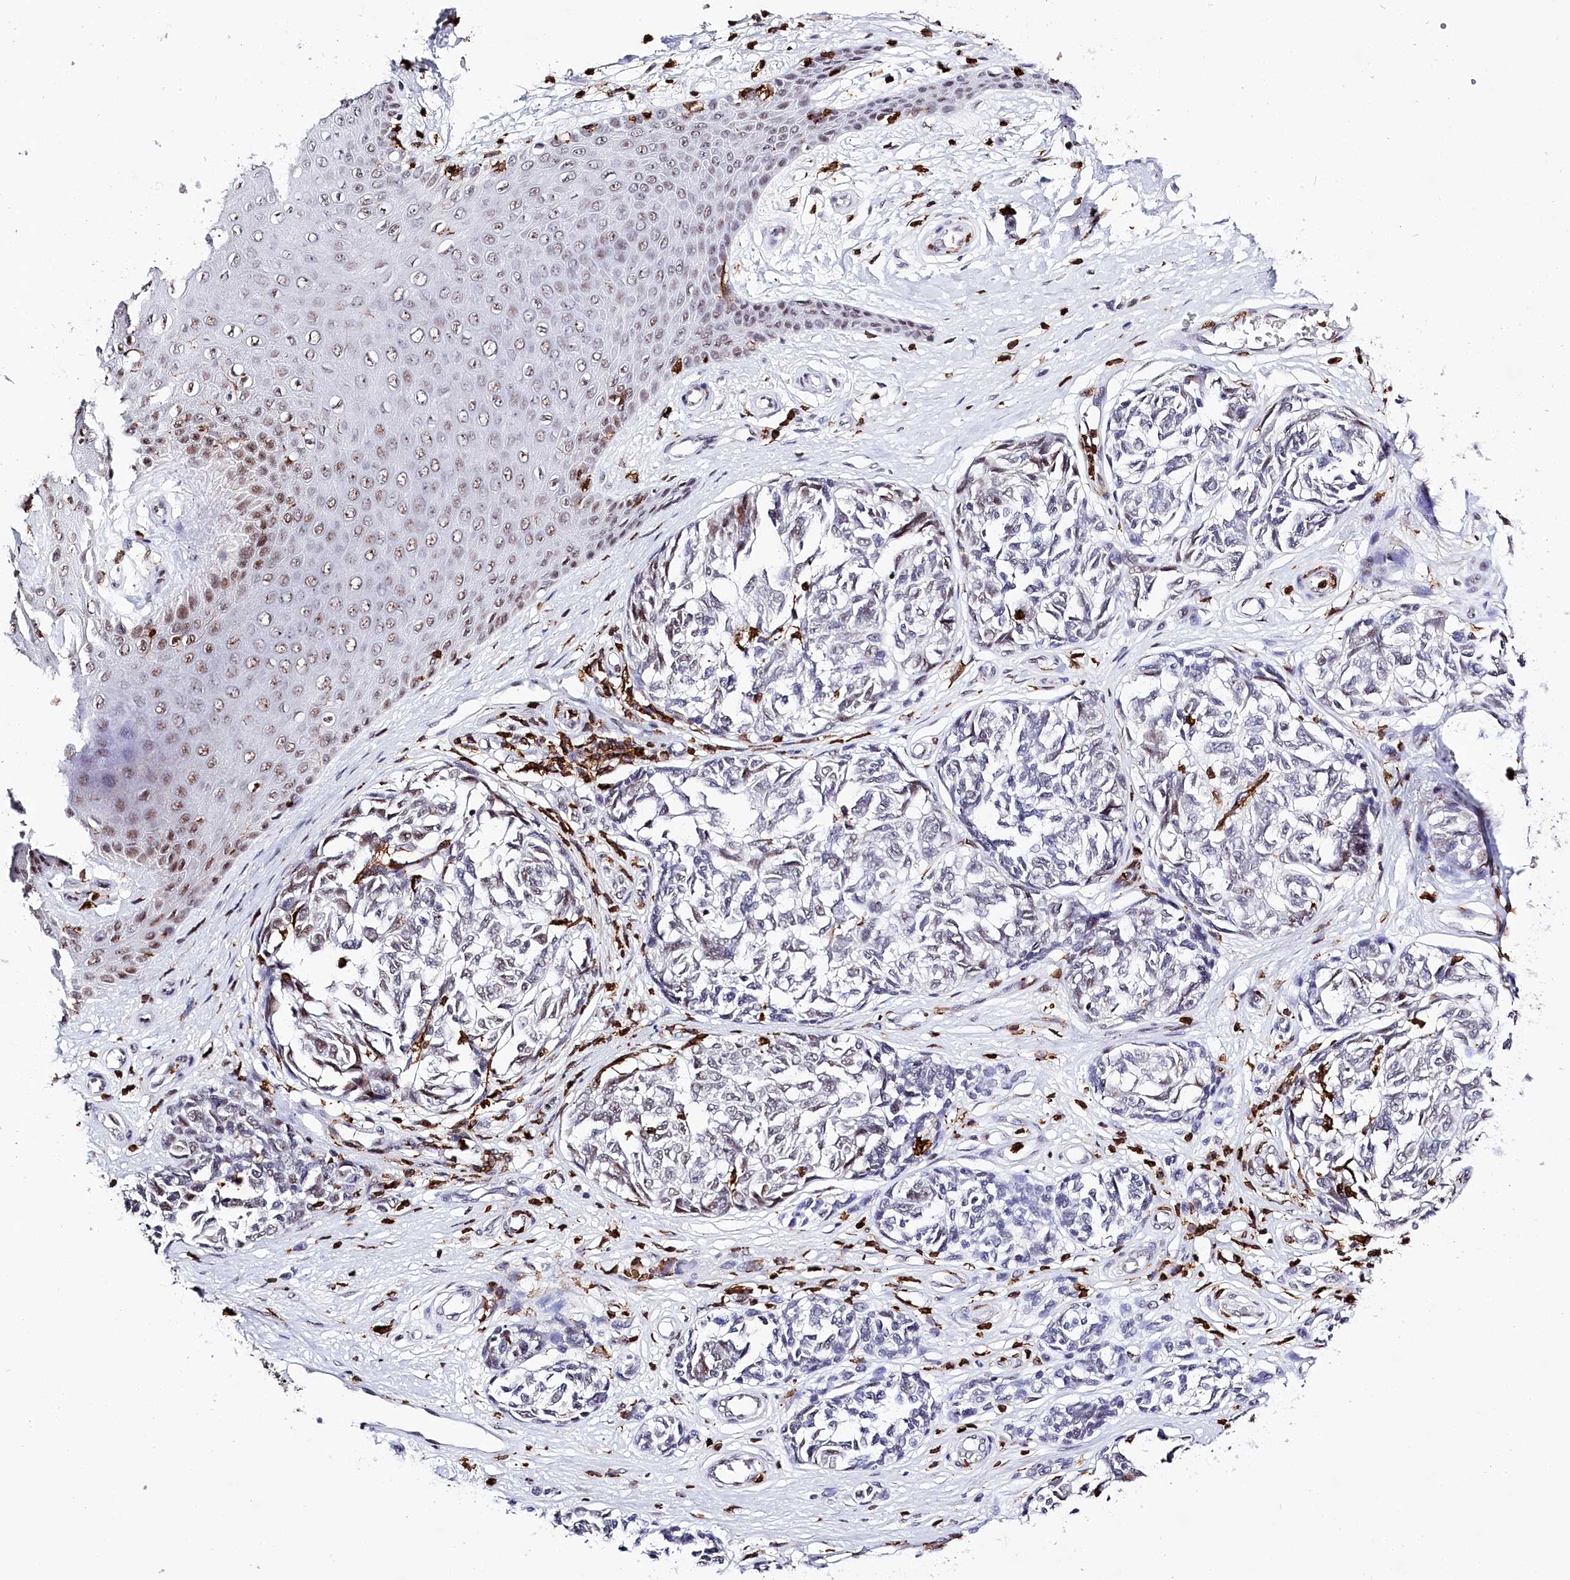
{"staining": {"intensity": "negative", "quantity": "none", "location": "none"}, "tissue": "melanoma", "cell_type": "Tumor cells", "image_type": "cancer", "snomed": [{"axis": "morphology", "description": "Malignant melanoma, NOS"}, {"axis": "topography", "description": "Skin"}], "caption": "Photomicrograph shows no significant protein positivity in tumor cells of melanoma.", "gene": "BARD1", "patient": {"sex": "female", "age": 64}}